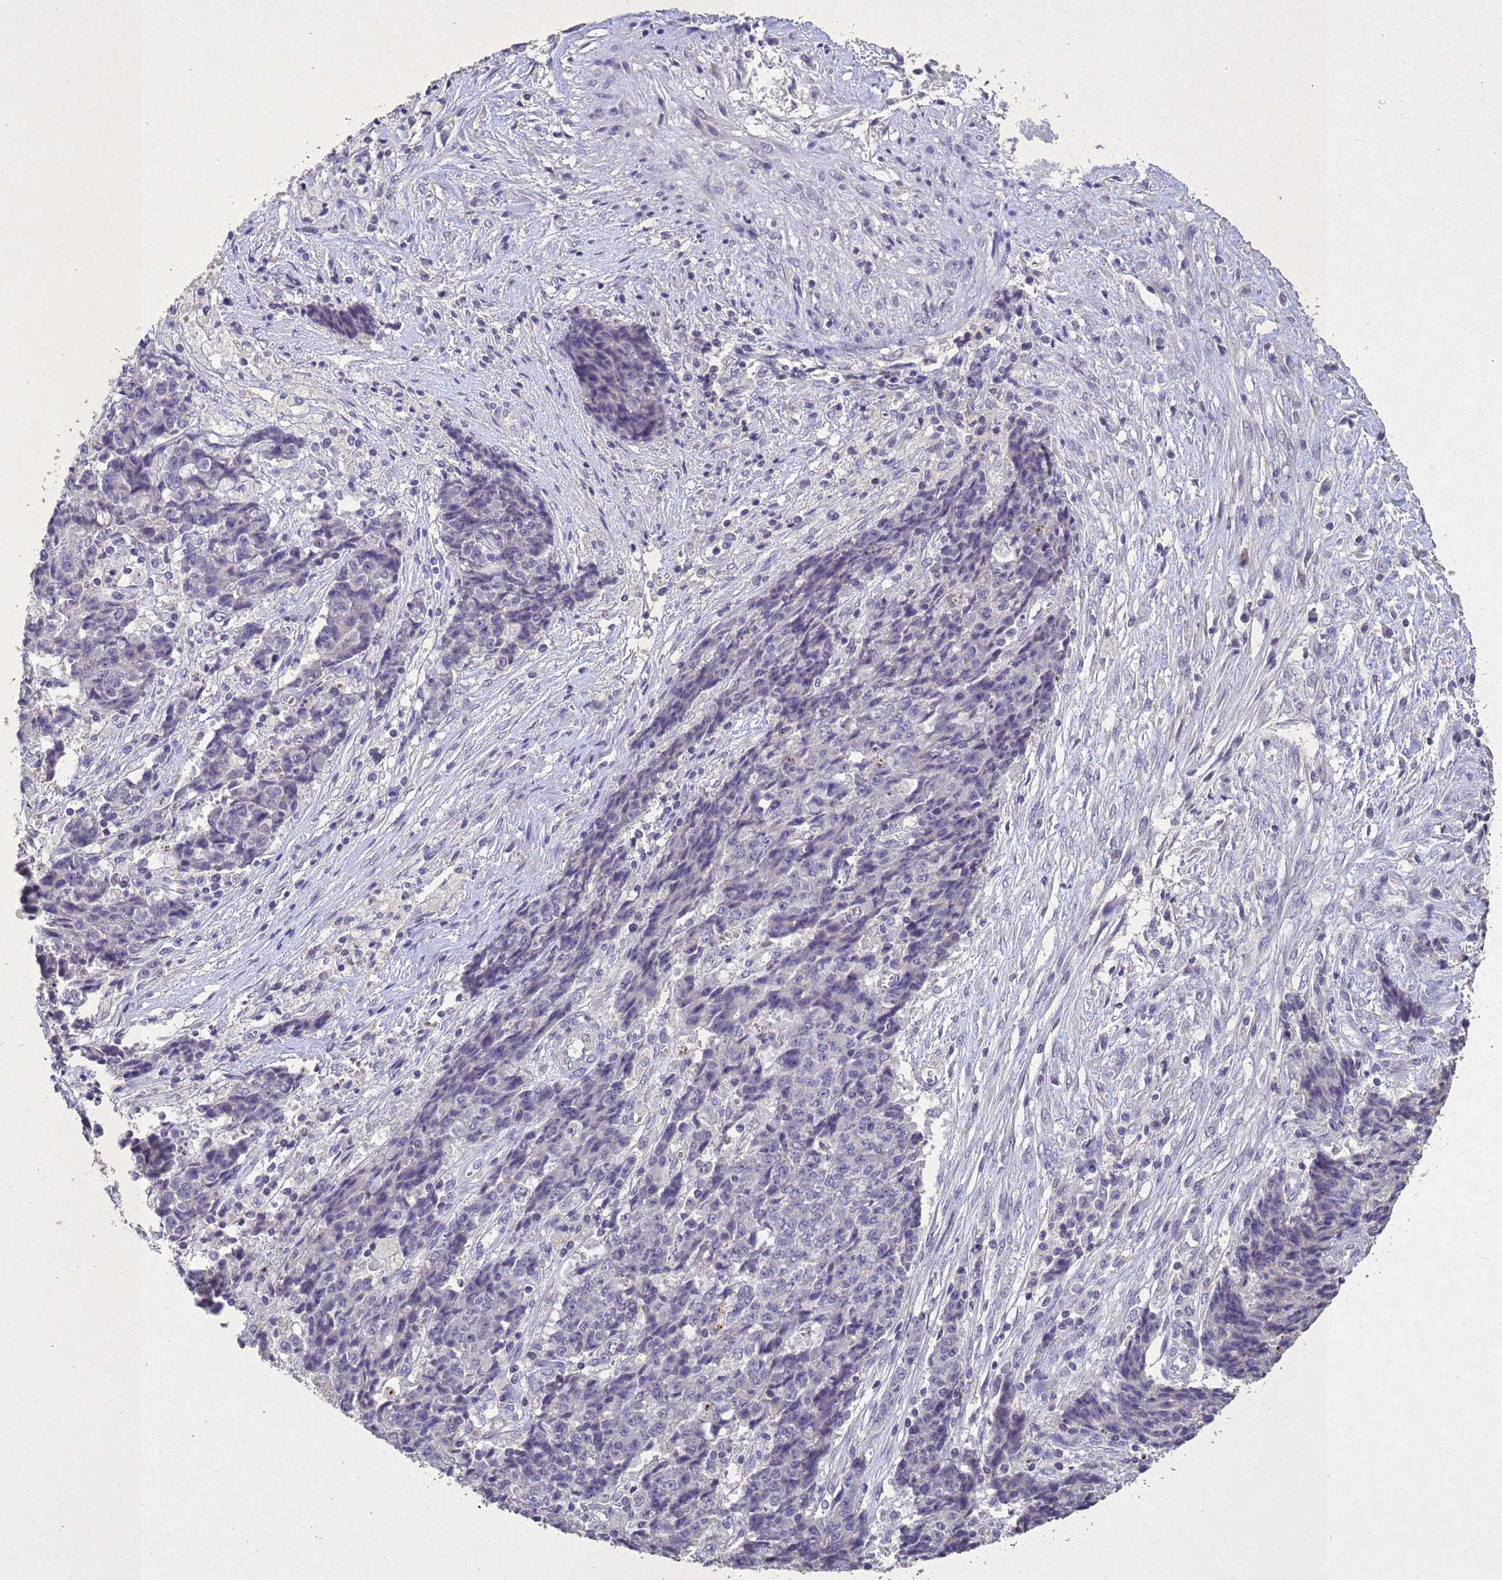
{"staining": {"intensity": "negative", "quantity": "none", "location": "none"}, "tissue": "ovarian cancer", "cell_type": "Tumor cells", "image_type": "cancer", "snomed": [{"axis": "morphology", "description": "Carcinoma, endometroid"}, {"axis": "topography", "description": "Ovary"}], "caption": "IHC photomicrograph of neoplastic tissue: ovarian endometroid carcinoma stained with DAB exhibits no significant protein positivity in tumor cells.", "gene": "NLRP11", "patient": {"sex": "female", "age": 42}}